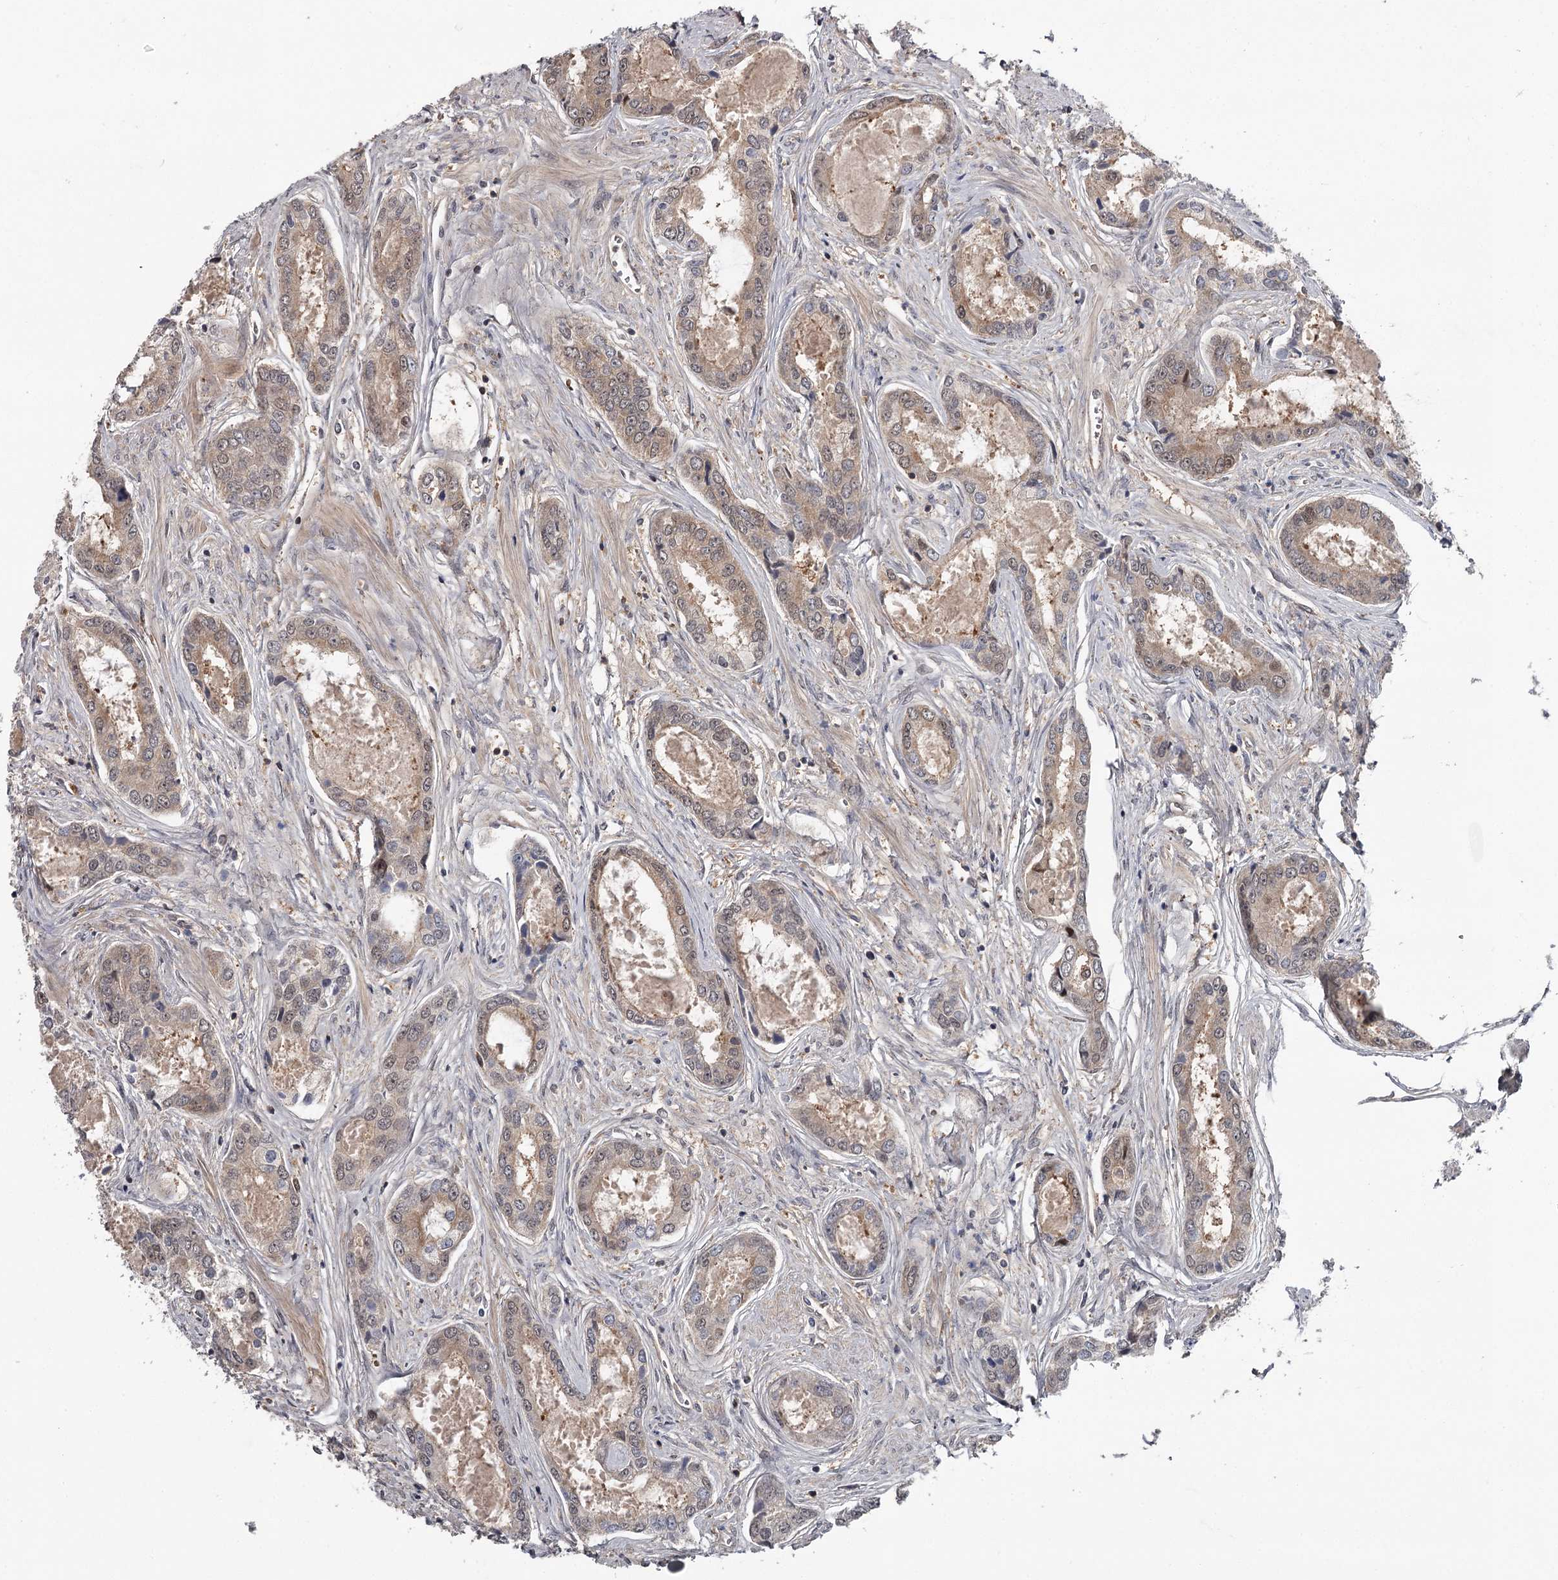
{"staining": {"intensity": "weak", "quantity": "25%-75%", "location": "cytoplasmic/membranous"}, "tissue": "prostate cancer", "cell_type": "Tumor cells", "image_type": "cancer", "snomed": [{"axis": "morphology", "description": "Adenocarcinoma, Low grade"}, {"axis": "topography", "description": "Prostate"}], "caption": "There is low levels of weak cytoplasmic/membranous expression in tumor cells of prostate cancer (low-grade adenocarcinoma), as demonstrated by immunohistochemical staining (brown color).", "gene": "GTSF1", "patient": {"sex": "male", "age": 68}}